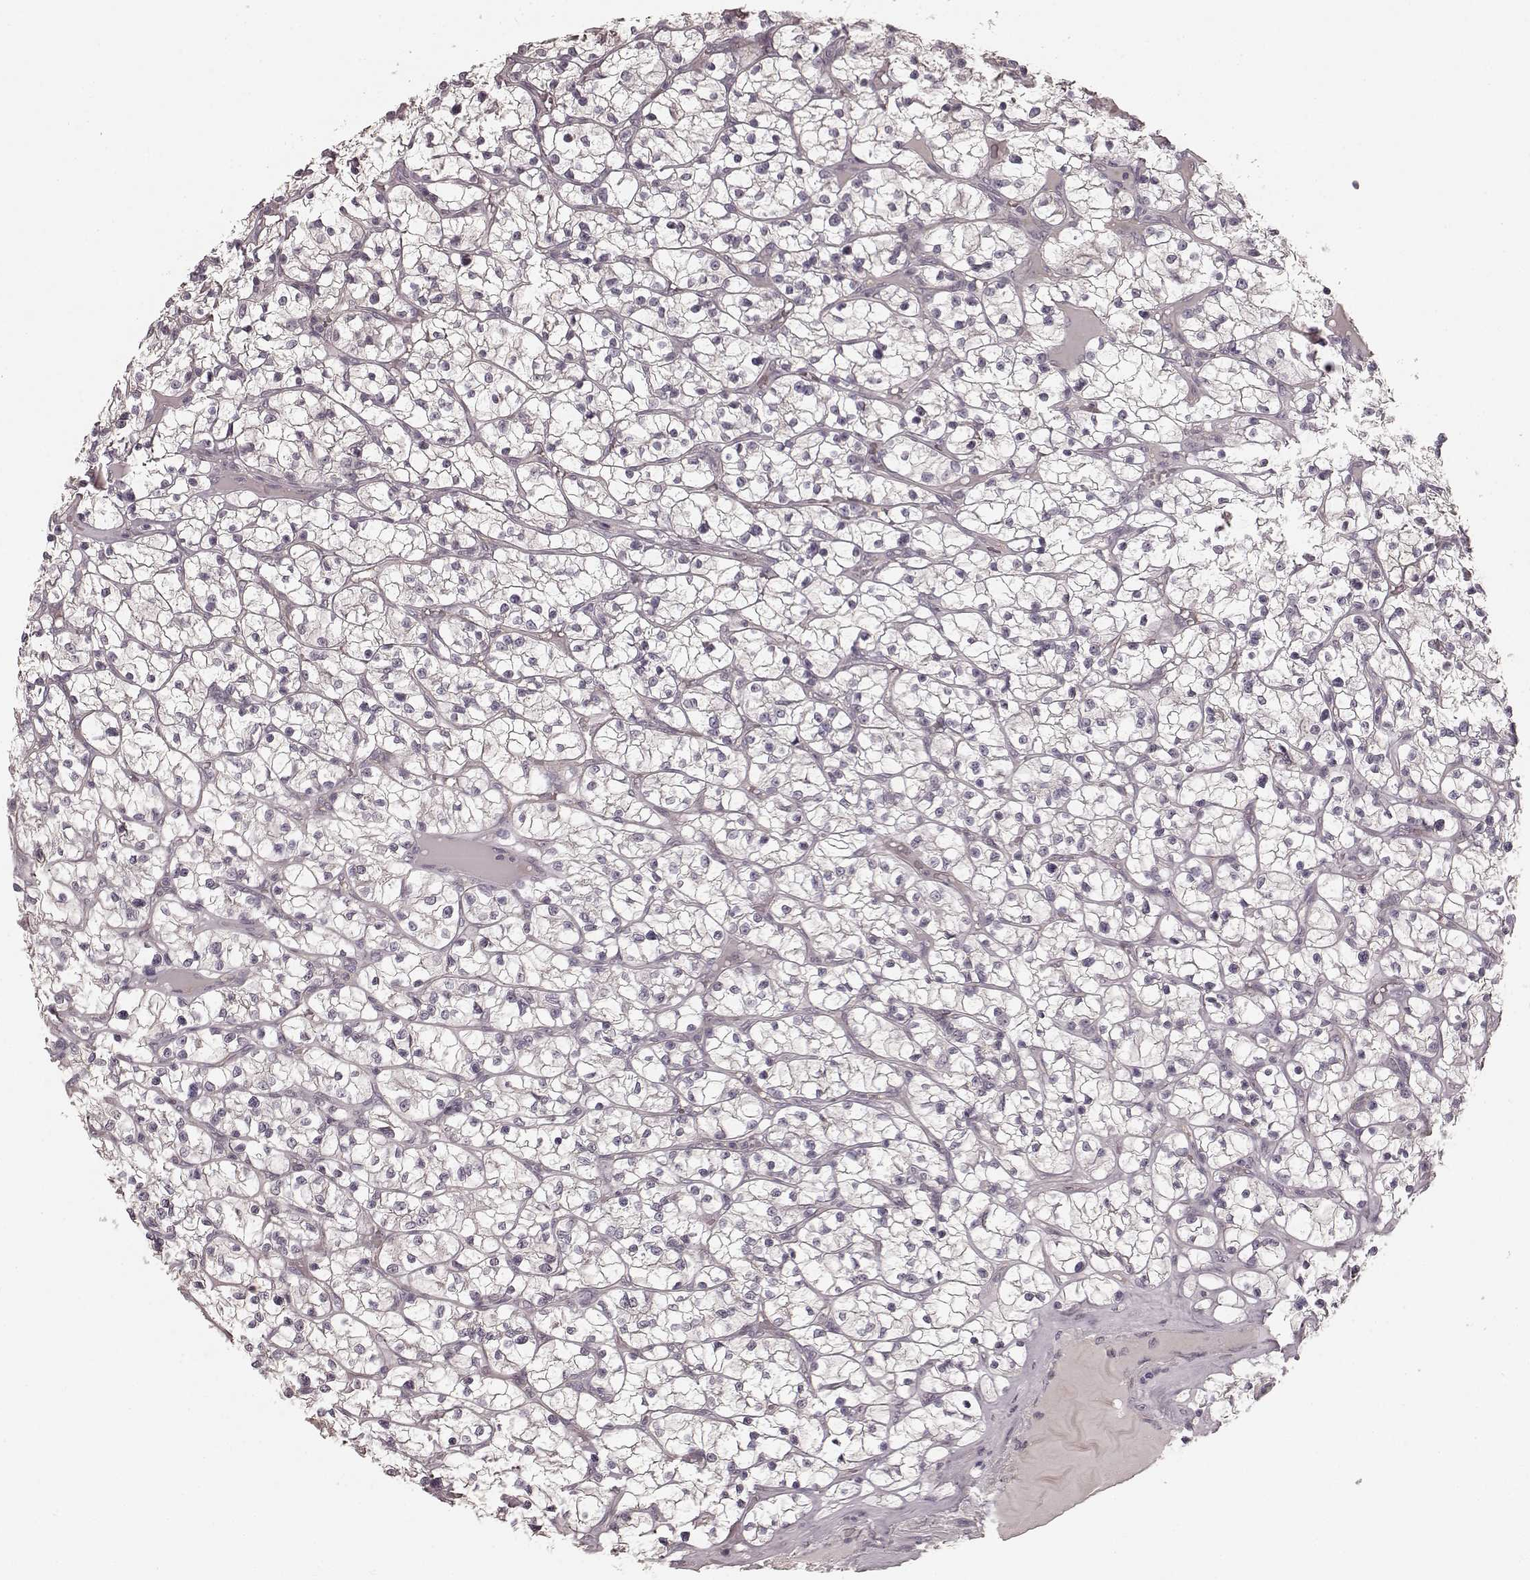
{"staining": {"intensity": "negative", "quantity": "none", "location": "none"}, "tissue": "renal cancer", "cell_type": "Tumor cells", "image_type": "cancer", "snomed": [{"axis": "morphology", "description": "Adenocarcinoma, NOS"}, {"axis": "topography", "description": "Kidney"}], "caption": "Protein analysis of renal adenocarcinoma exhibits no significant expression in tumor cells.", "gene": "PRKCE", "patient": {"sex": "female", "age": 64}}